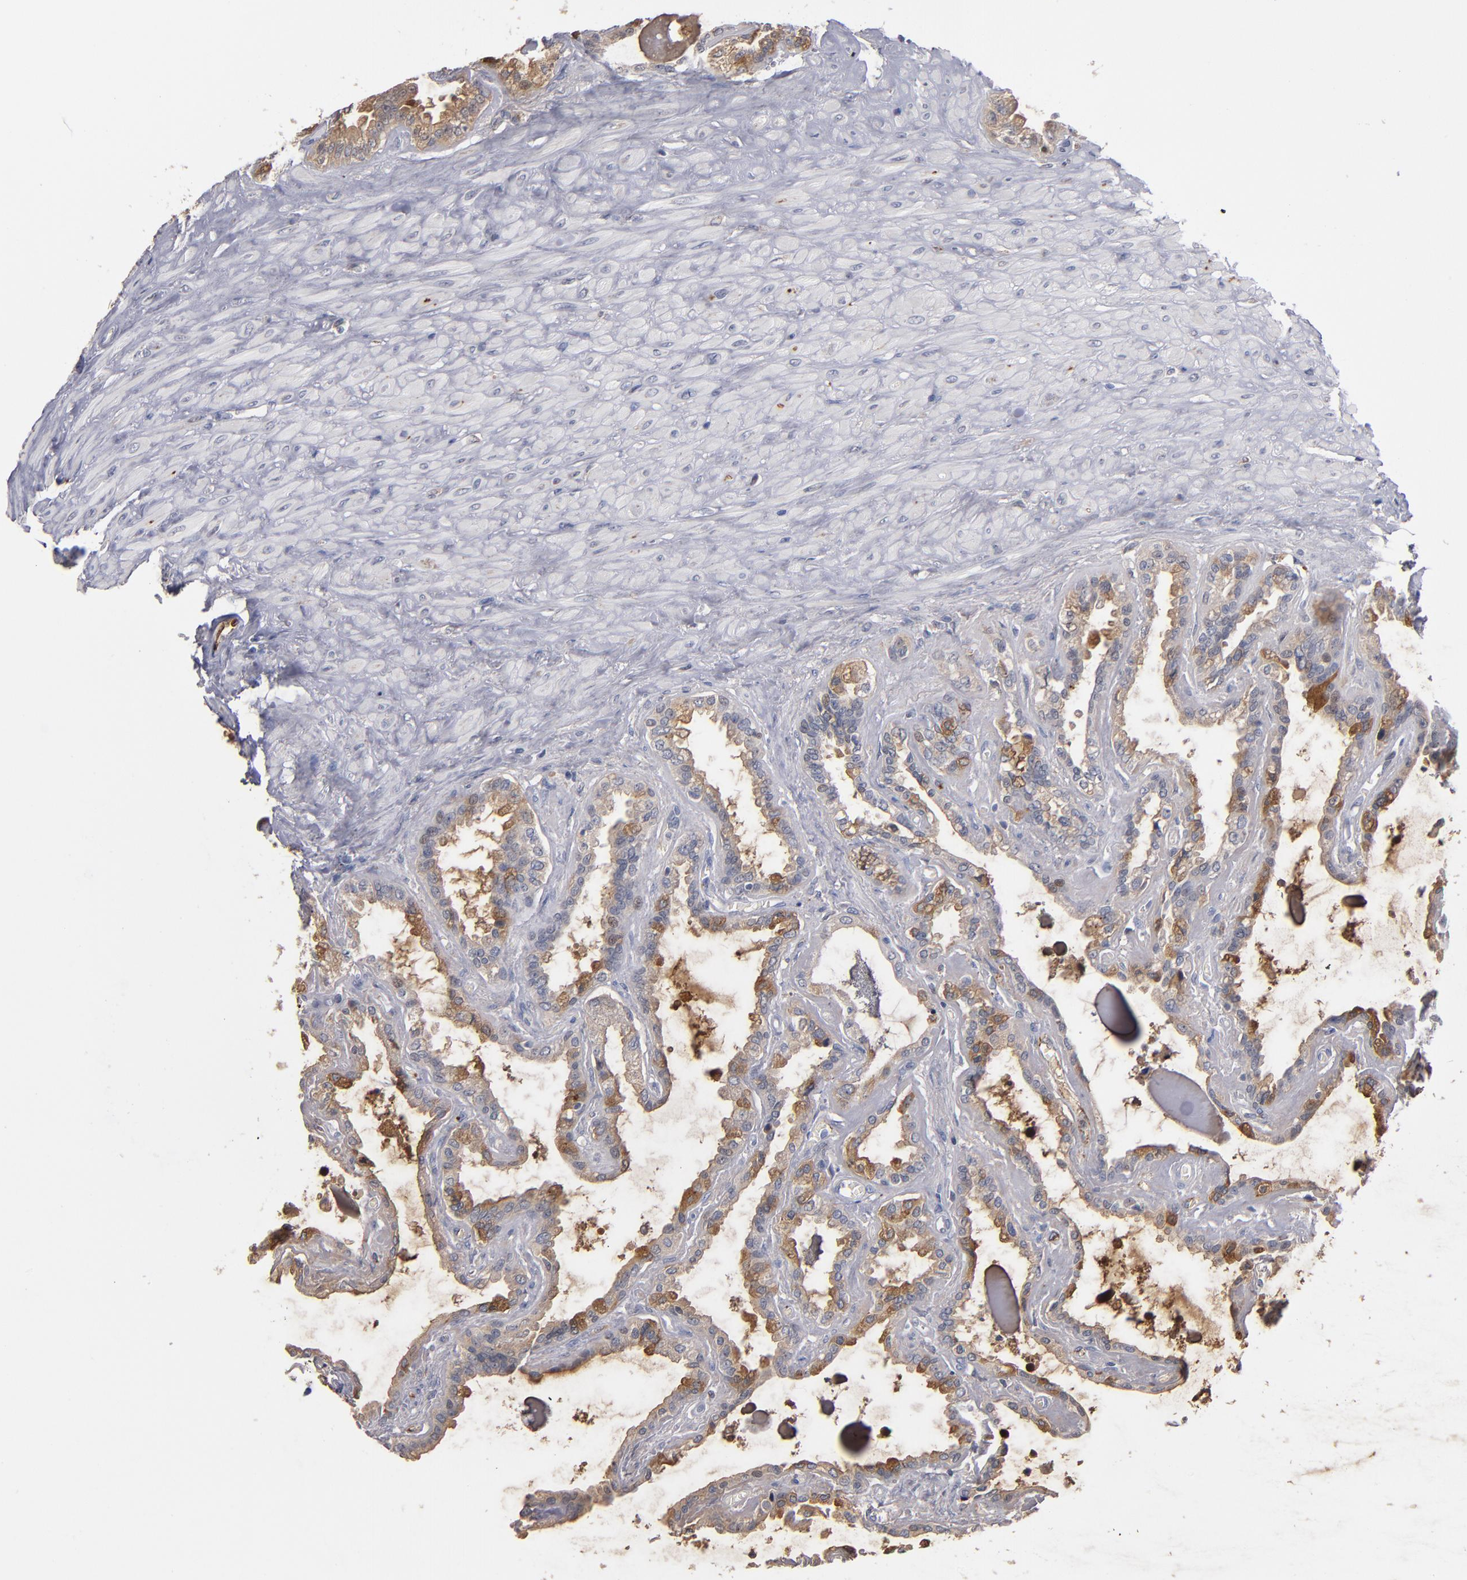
{"staining": {"intensity": "moderate", "quantity": "25%-75%", "location": "cytoplasmic/membranous"}, "tissue": "seminal vesicle", "cell_type": "Glandular cells", "image_type": "normal", "snomed": [{"axis": "morphology", "description": "Normal tissue, NOS"}, {"axis": "morphology", "description": "Inflammation, NOS"}, {"axis": "topography", "description": "Urinary bladder"}, {"axis": "topography", "description": "Prostate"}, {"axis": "topography", "description": "Seminal veicle"}], "caption": "About 25%-75% of glandular cells in benign human seminal vesicle reveal moderate cytoplasmic/membranous protein staining as visualized by brown immunohistochemical staining.", "gene": "SELP", "patient": {"sex": "male", "age": 82}}